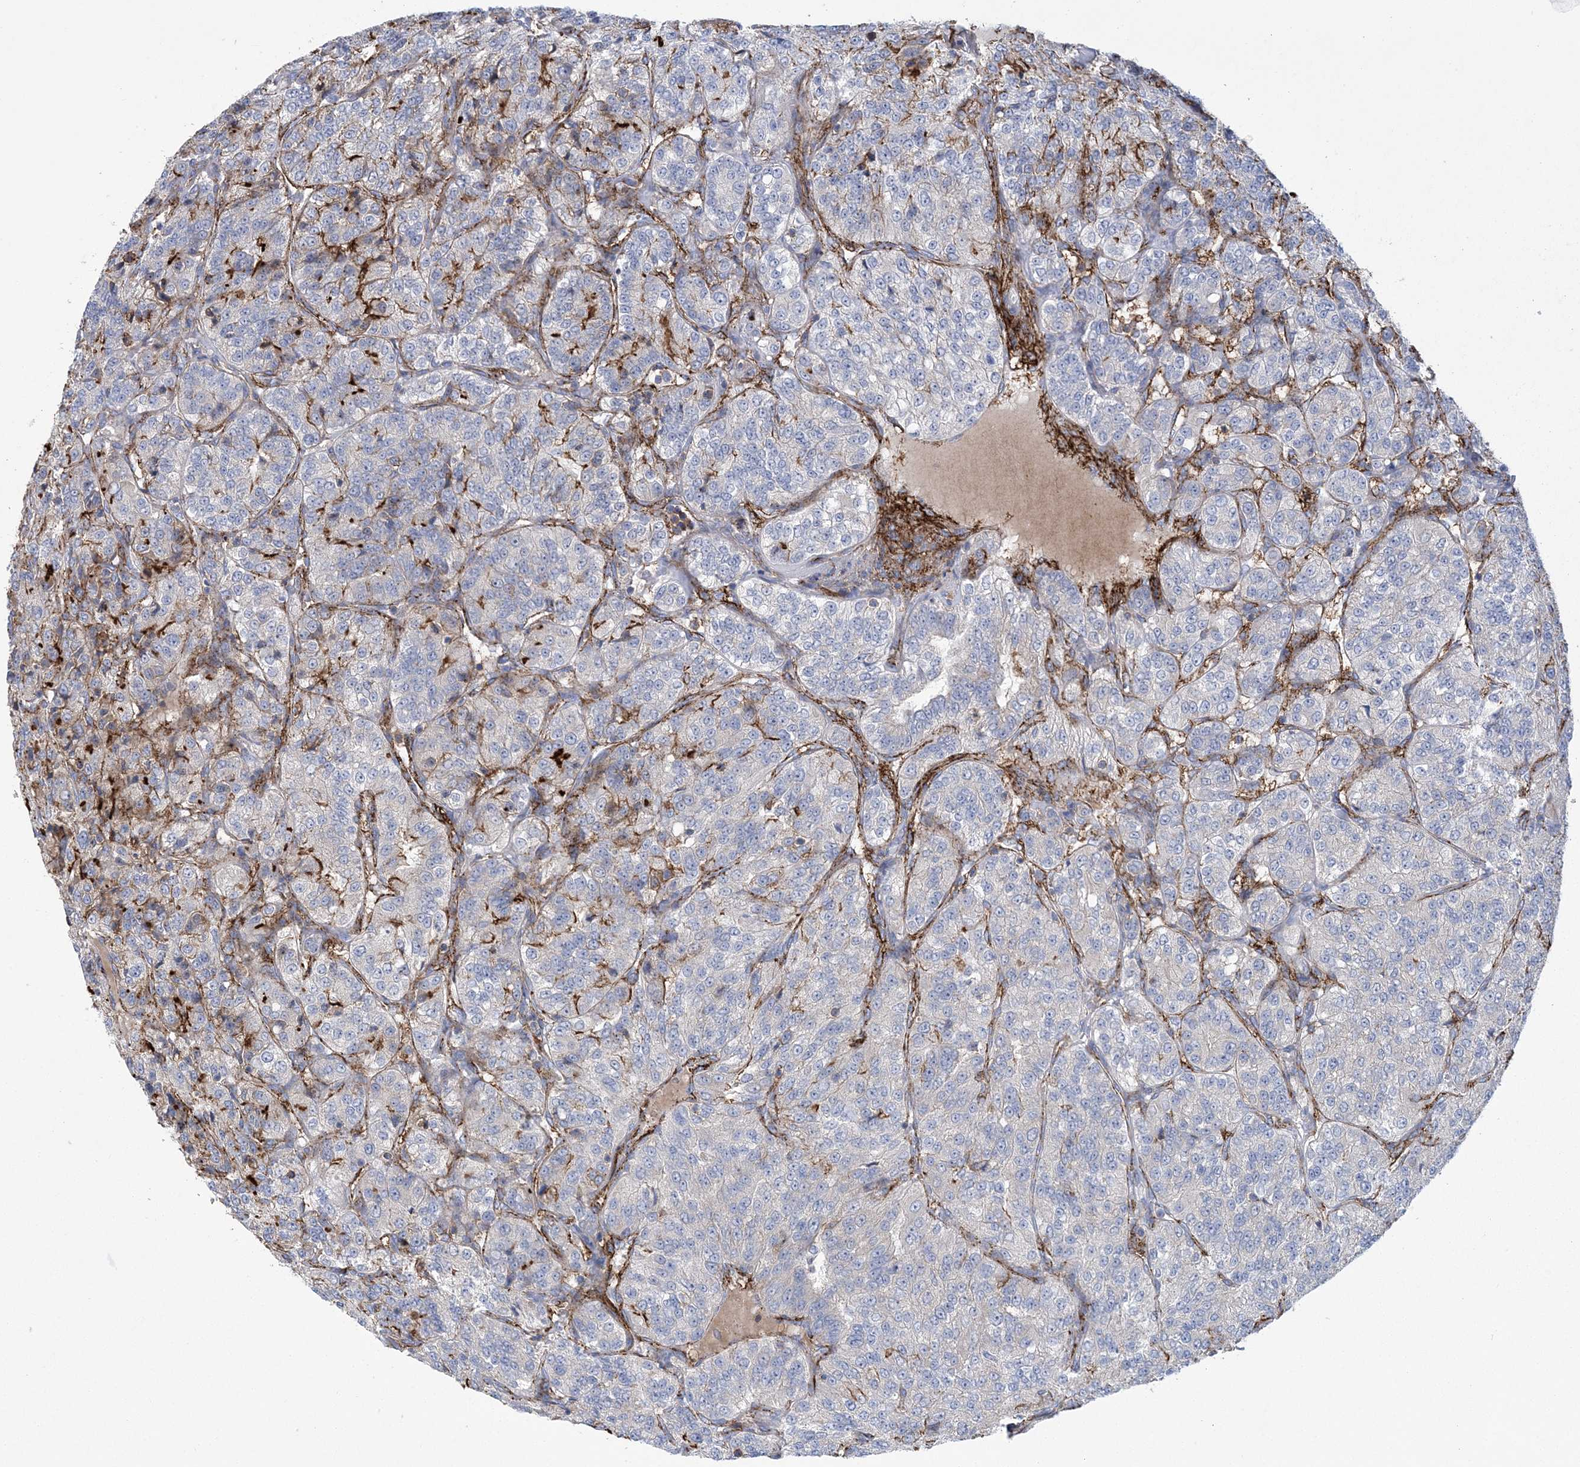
{"staining": {"intensity": "strong", "quantity": "<25%", "location": "cytoplasmic/membranous"}, "tissue": "renal cancer", "cell_type": "Tumor cells", "image_type": "cancer", "snomed": [{"axis": "morphology", "description": "Adenocarcinoma, NOS"}, {"axis": "topography", "description": "Kidney"}], "caption": "A histopathology image of renal cancer (adenocarcinoma) stained for a protein demonstrates strong cytoplasmic/membranous brown staining in tumor cells.", "gene": "ARSJ", "patient": {"sex": "female", "age": 63}}